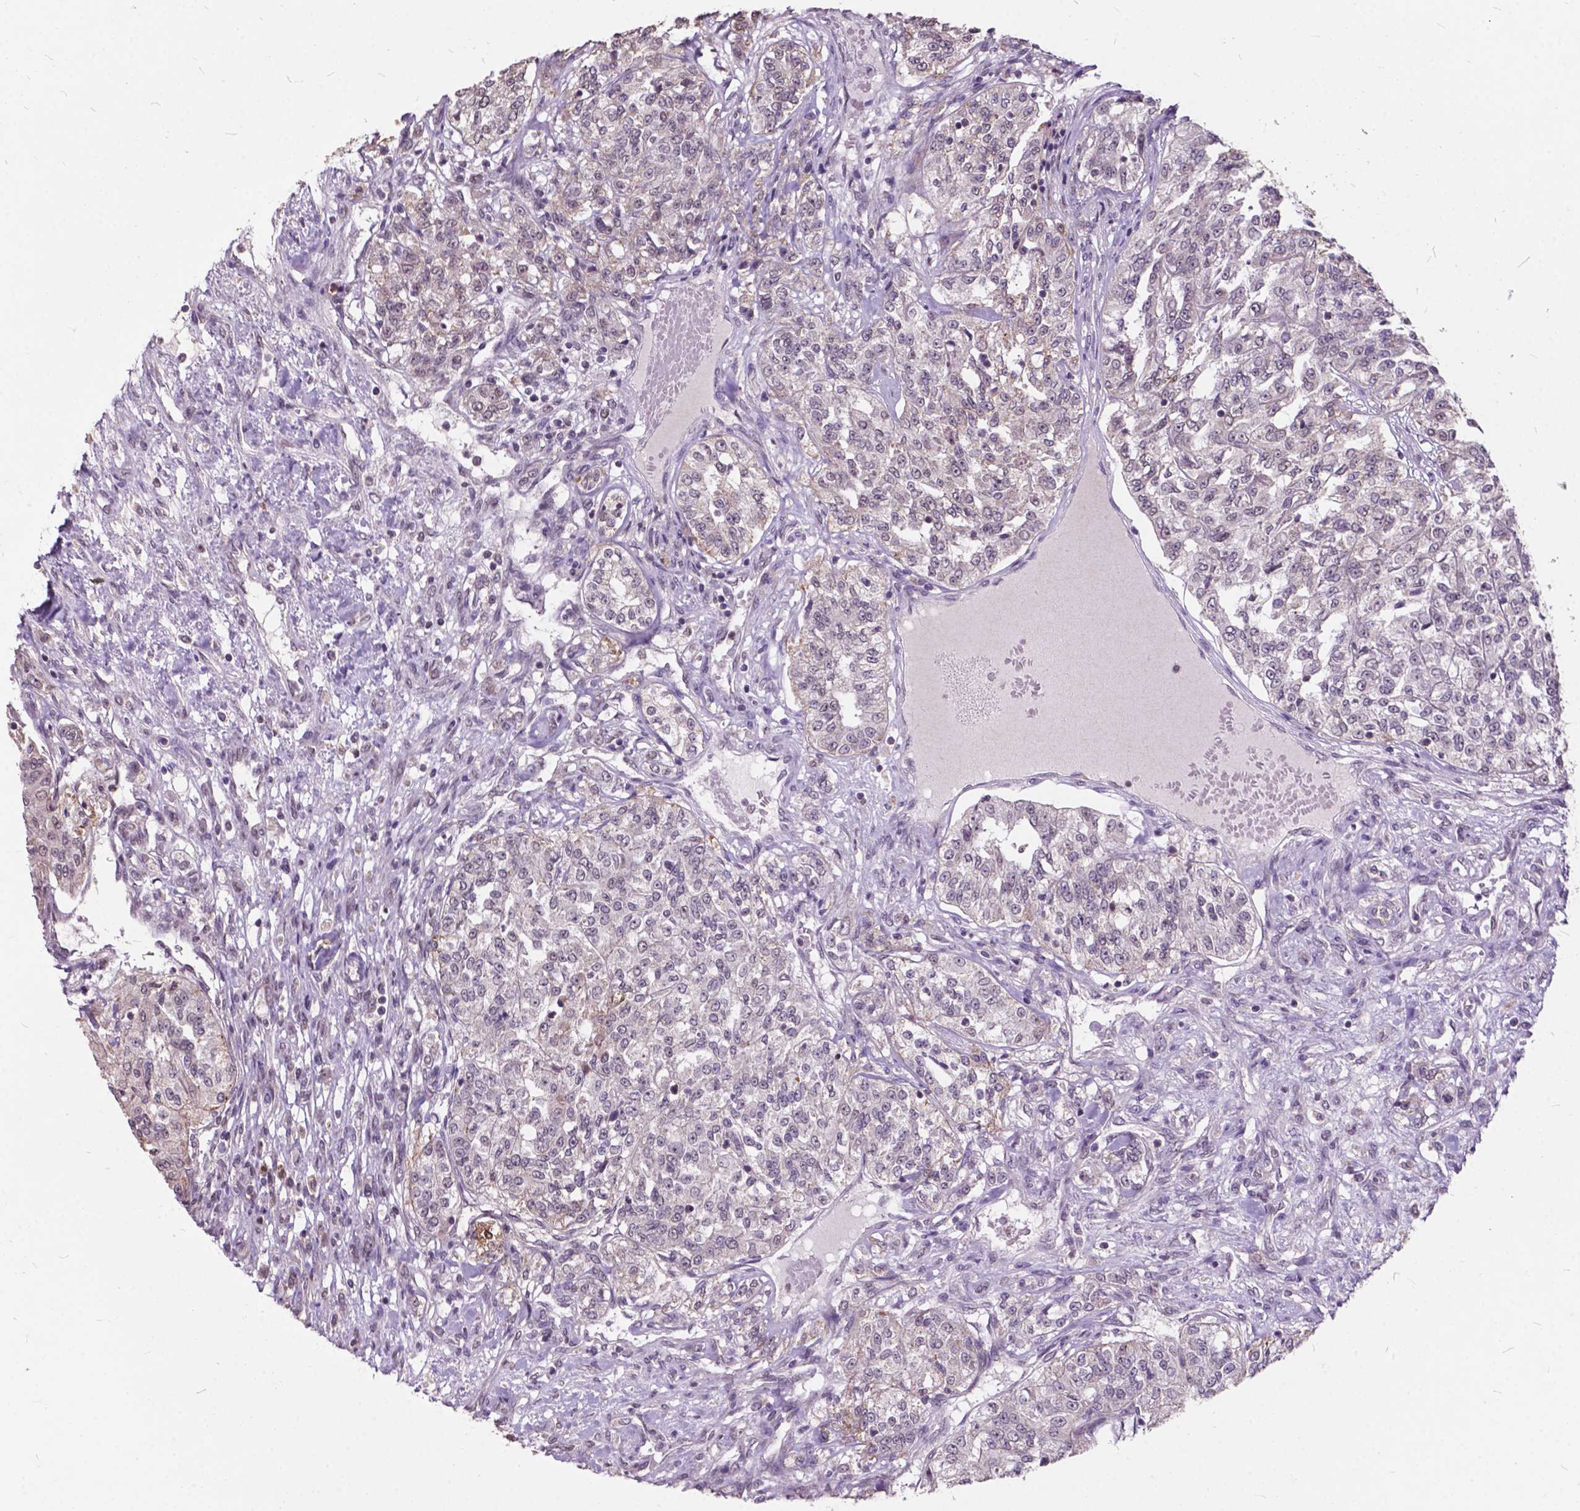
{"staining": {"intensity": "weak", "quantity": "<25%", "location": "nuclear"}, "tissue": "renal cancer", "cell_type": "Tumor cells", "image_type": "cancer", "snomed": [{"axis": "morphology", "description": "Adenocarcinoma, NOS"}, {"axis": "topography", "description": "Kidney"}], "caption": "DAB (3,3'-diaminobenzidine) immunohistochemical staining of renal cancer (adenocarcinoma) reveals no significant expression in tumor cells.", "gene": "MSH2", "patient": {"sex": "female", "age": 63}}